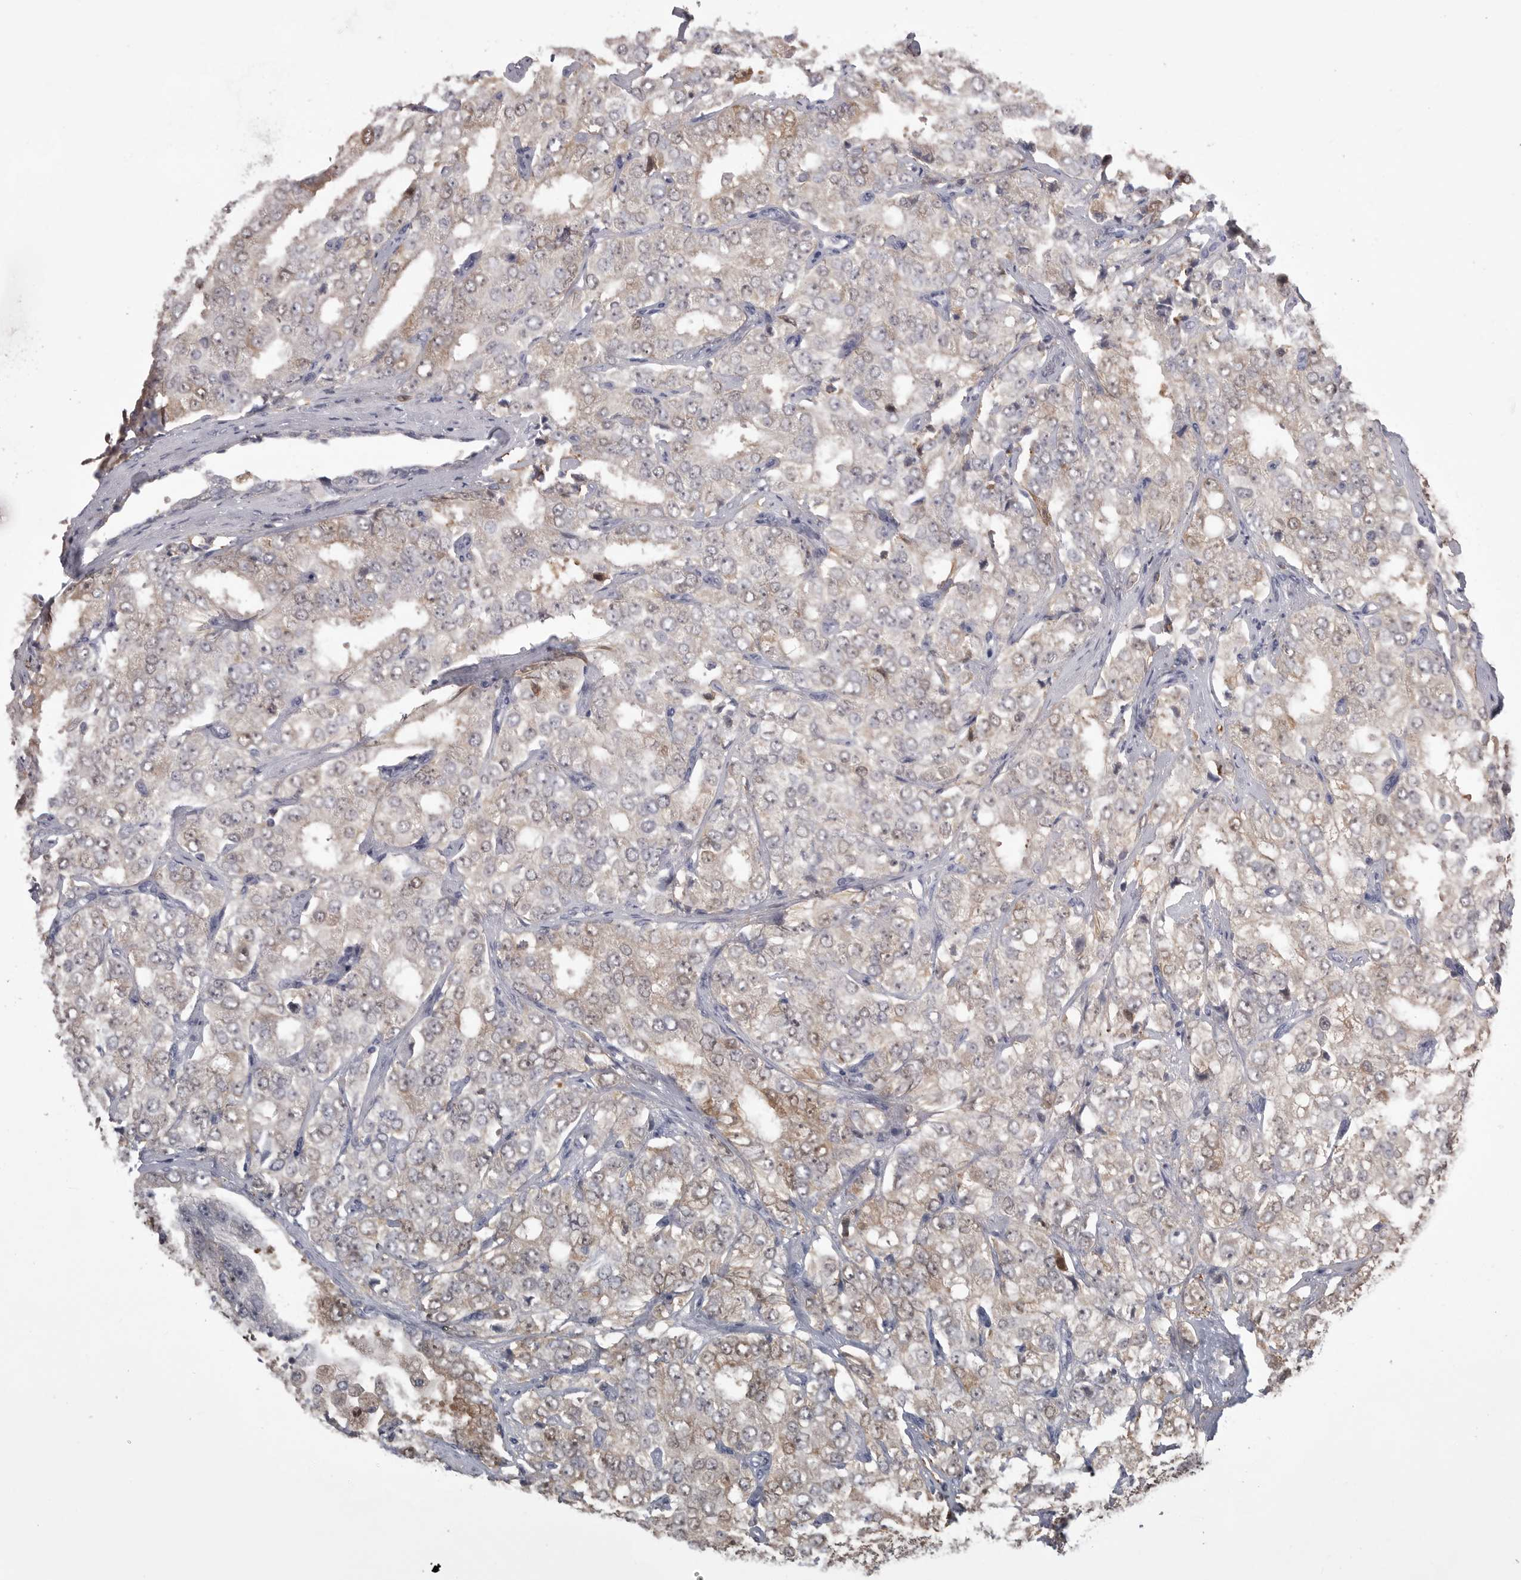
{"staining": {"intensity": "moderate", "quantity": "25%-75%", "location": "cytoplasmic/membranous"}, "tissue": "prostate cancer", "cell_type": "Tumor cells", "image_type": "cancer", "snomed": [{"axis": "morphology", "description": "Adenocarcinoma, High grade"}, {"axis": "topography", "description": "Prostate"}], "caption": "Immunohistochemical staining of adenocarcinoma (high-grade) (prostate) demonstrates moderate cytoplasmic/membranous protein positivity in about 25%-75% of tumor cells.", "gene": "KYAT3", "patient": {"sex": "male", "age": 58}}